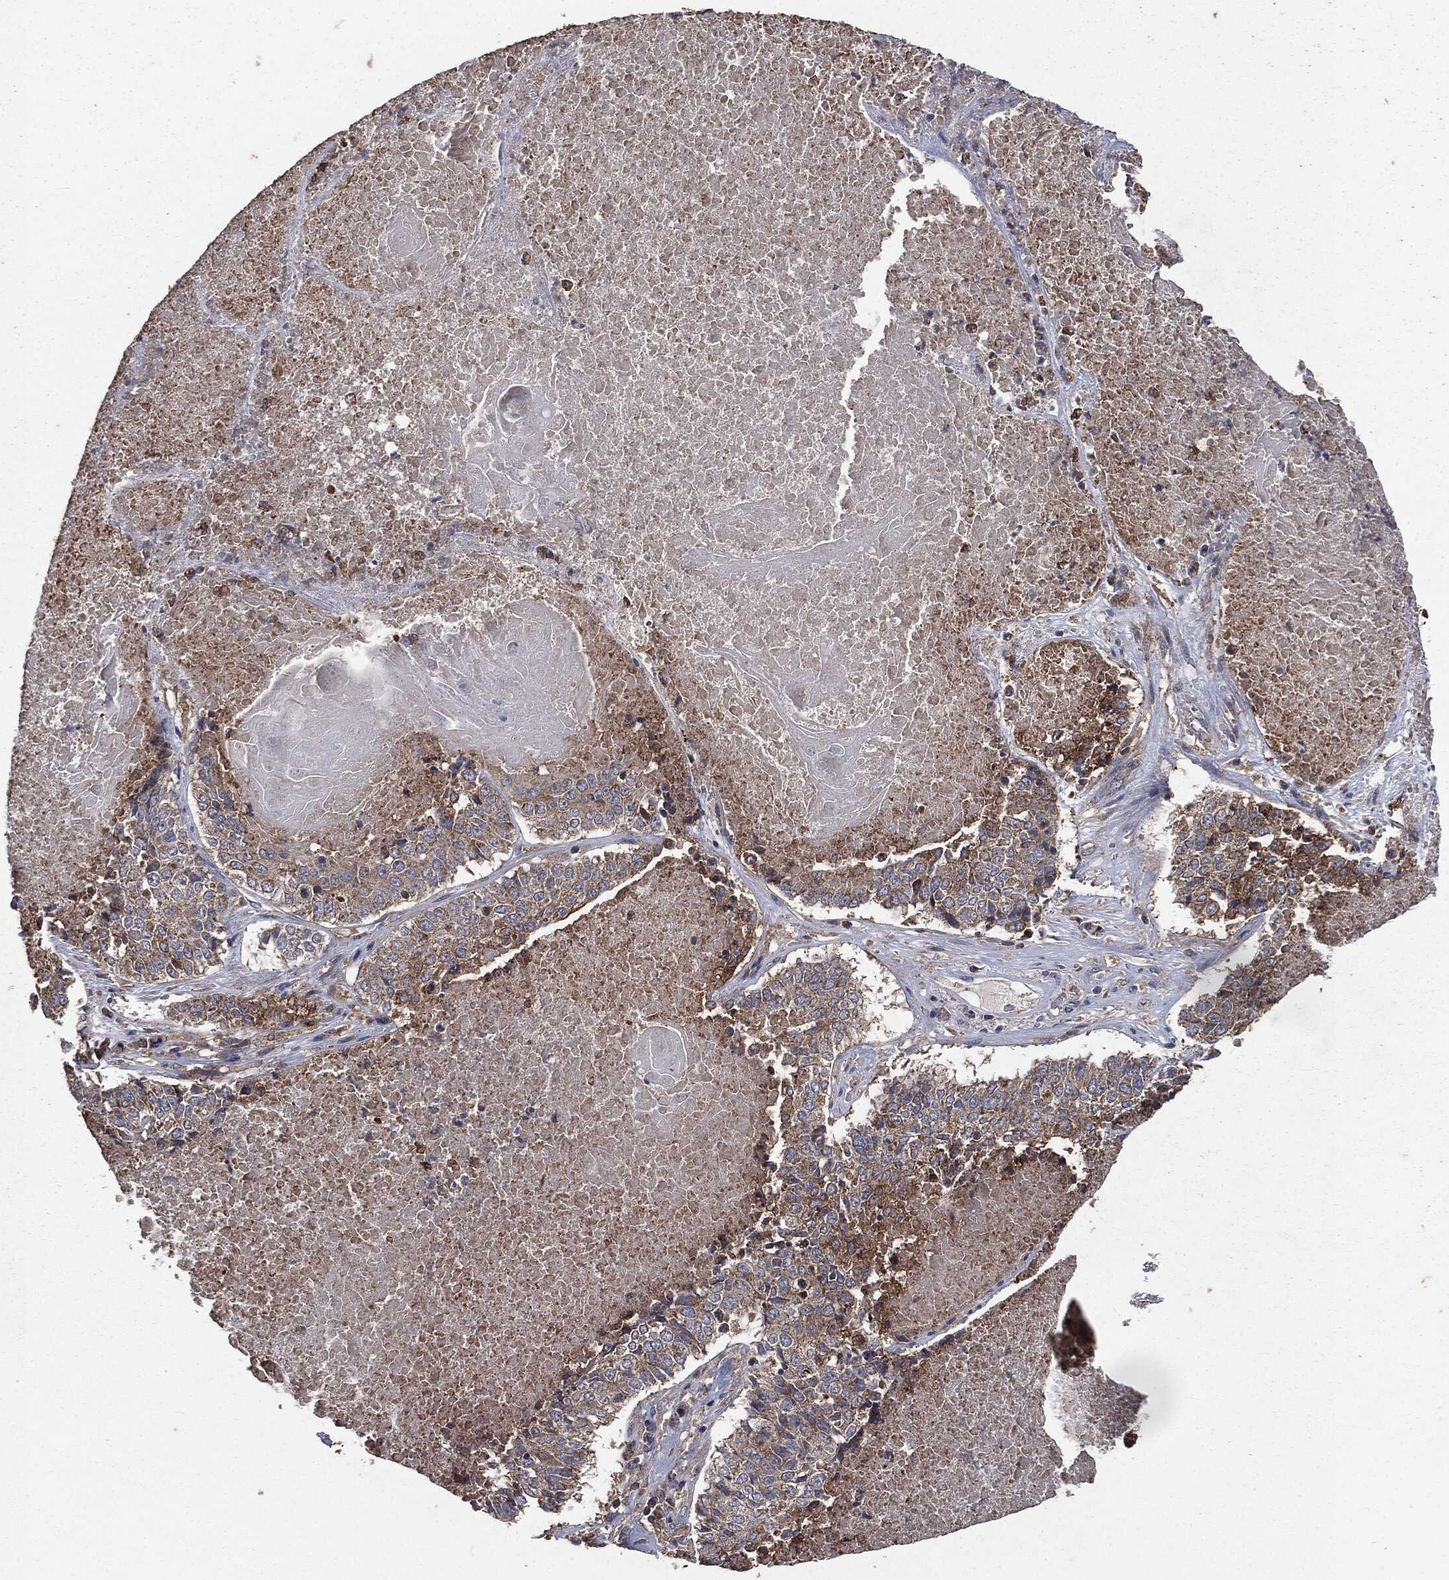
{"staining": {"intensity": "moderate", "quantity": "25%-75%", "location": "cytoplasmic/membranous"}, "tissue": "lung cancer", "cell_type": "Tumor cells", "image_type": "cancer", "snomed": [{"axis": "morphology", "description": "Squamous cell carcinoma, NOS"}, {"axis": "topography", "description": "Lung"}], "caption": "High-power microscopy captured an immunohistochemistry (IHC) histopathology image of lung cancer (squamous cell carcinoma), revealing moderate cytoplasmic/membranous expression in about 25%-75% of tumor cells.", "gene": "MAPK6", "patient": {"sex": "male", "age": 64}}